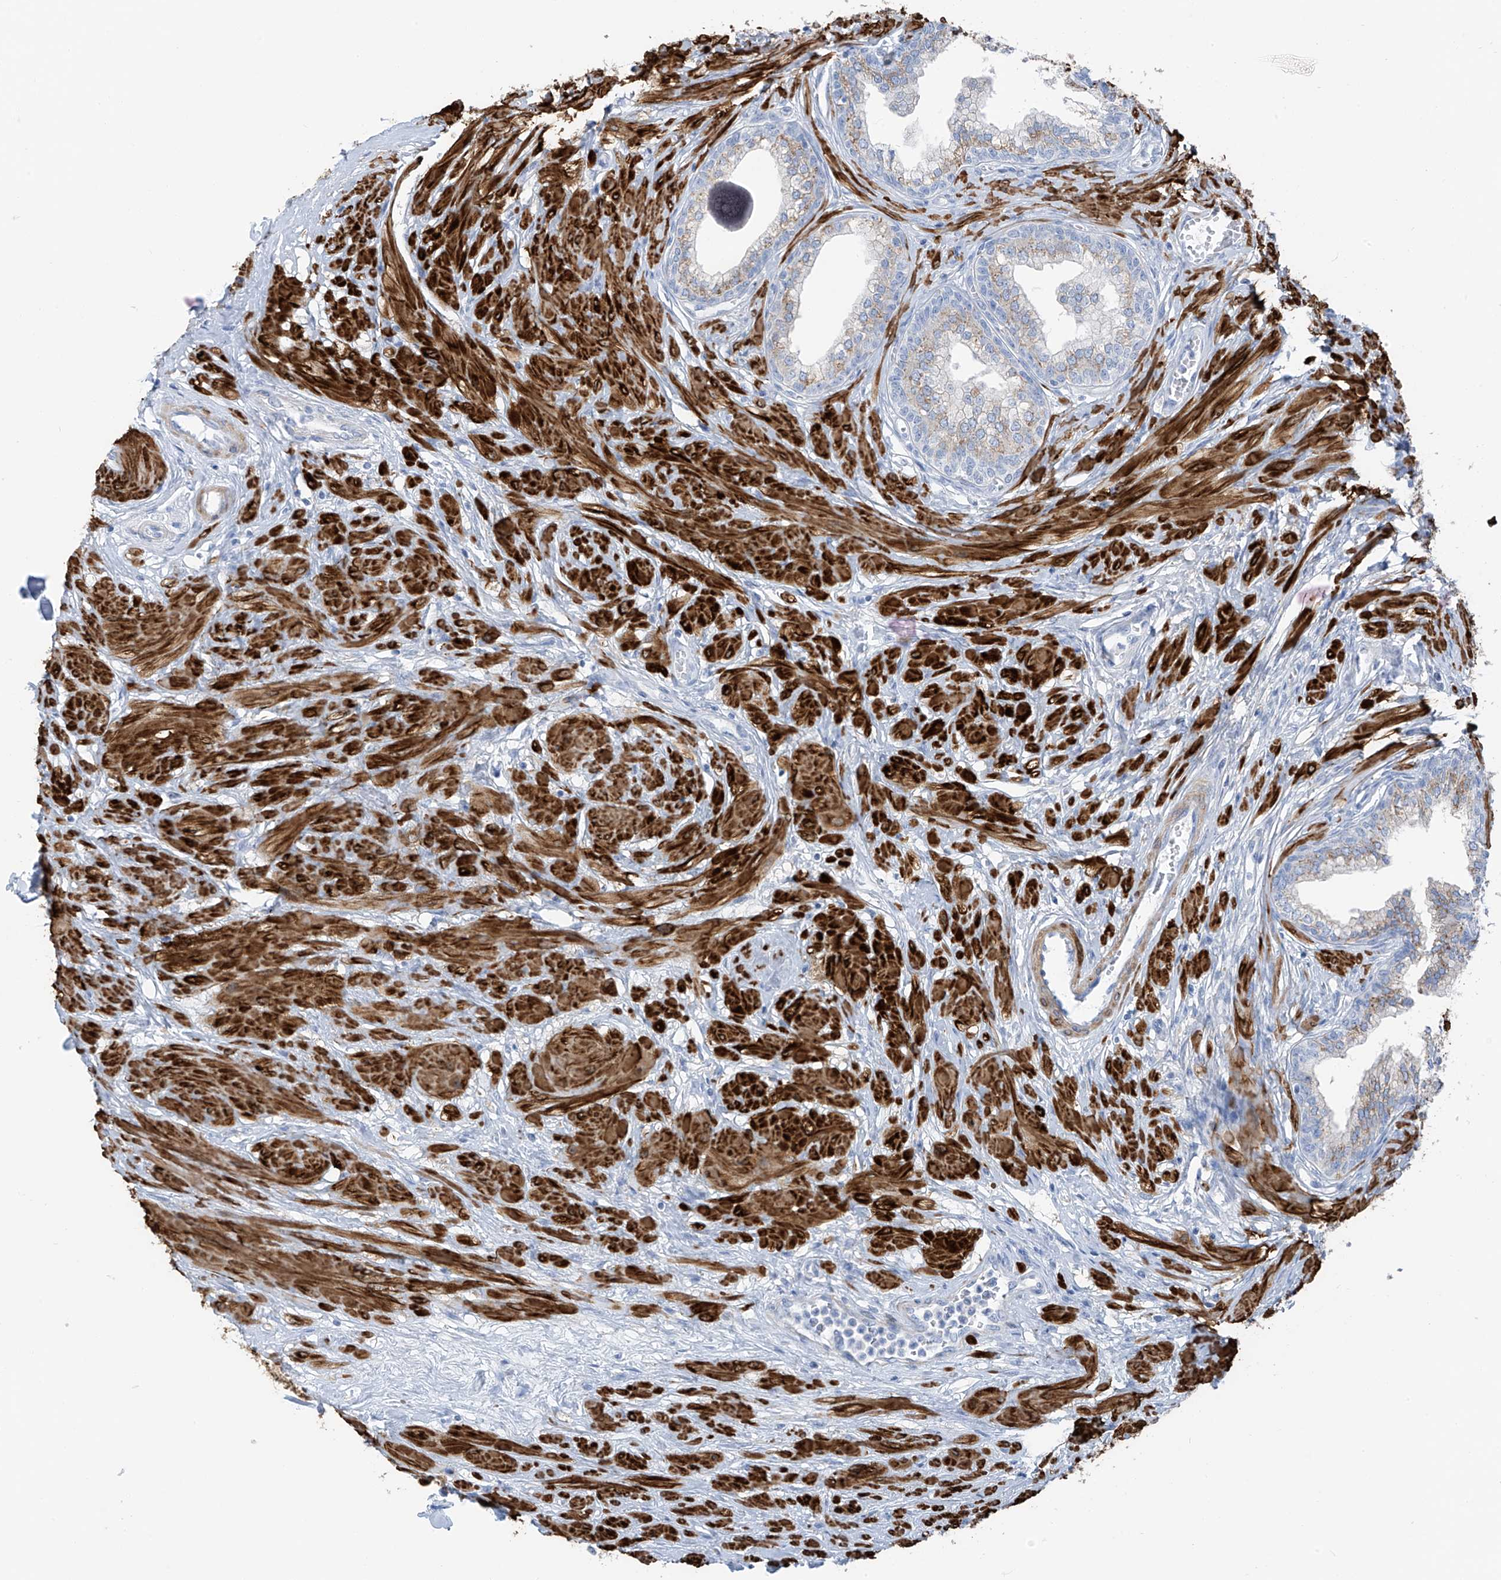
{"staining": {"intensity": "weak", "quantity": "25%-75%", "location": "cytoplasmic/membranous"}, "tissue": "prostate", "cell_type": "Glandular cells", "image_type": "normal", "snomed": [{"axis": "morphology", "description": "Normal tissue, NOS"}, {"axis": "morphology", "description": "Urothelial carcinoma, Low grade"}, {"axis": "topography", "description": "Urinary bladder"}, {"axis": "topography", "description": "Prostate"}], "caption": "IHC (DAB) staining of unremarkable human prostate exhibits weak cytoplasmic/membranous protein staining in about 25%-75% of glandular cells. (Brightfield microscopy of DAB IHC at high magnification).", "gene": "GLMP", "patient": {"sex": "male", "age": 60}}